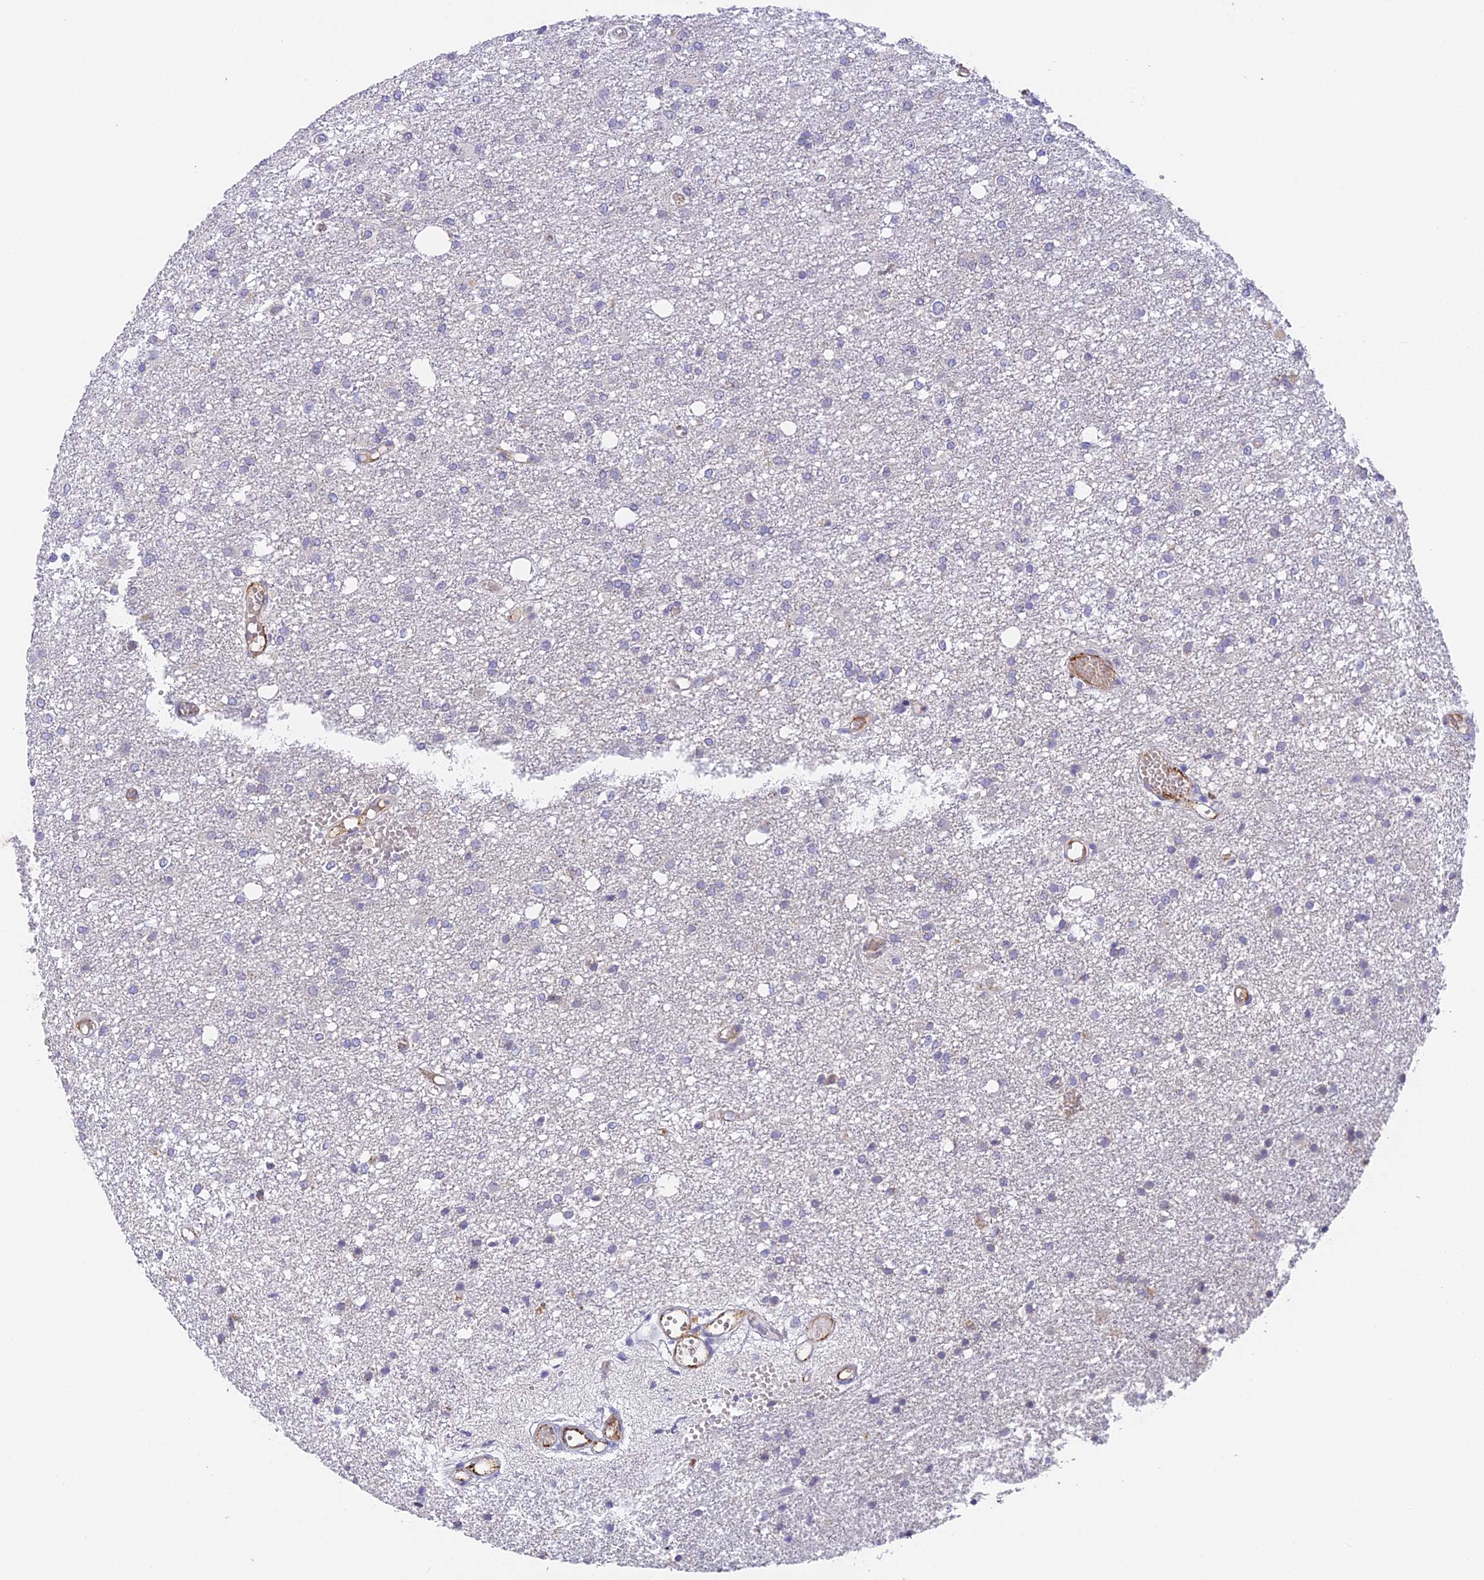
{"staining": {"intensity": "negative", "quantity": "none", "location": "none"}, "tissue": "glioma", "cell_type": "Tumor cells", "image_type": "cancer", "snomed": [{"axis": "morphology", "description": "Glioma, malignant, High grade"}, {"axis": "topography", "description": "Brain"}], "caption": "Tumor cells show no significant protein expression in malignant high-grade glioma.", "gene": "DNAAF10", "patient": {"sex": "female", "age": 59}}